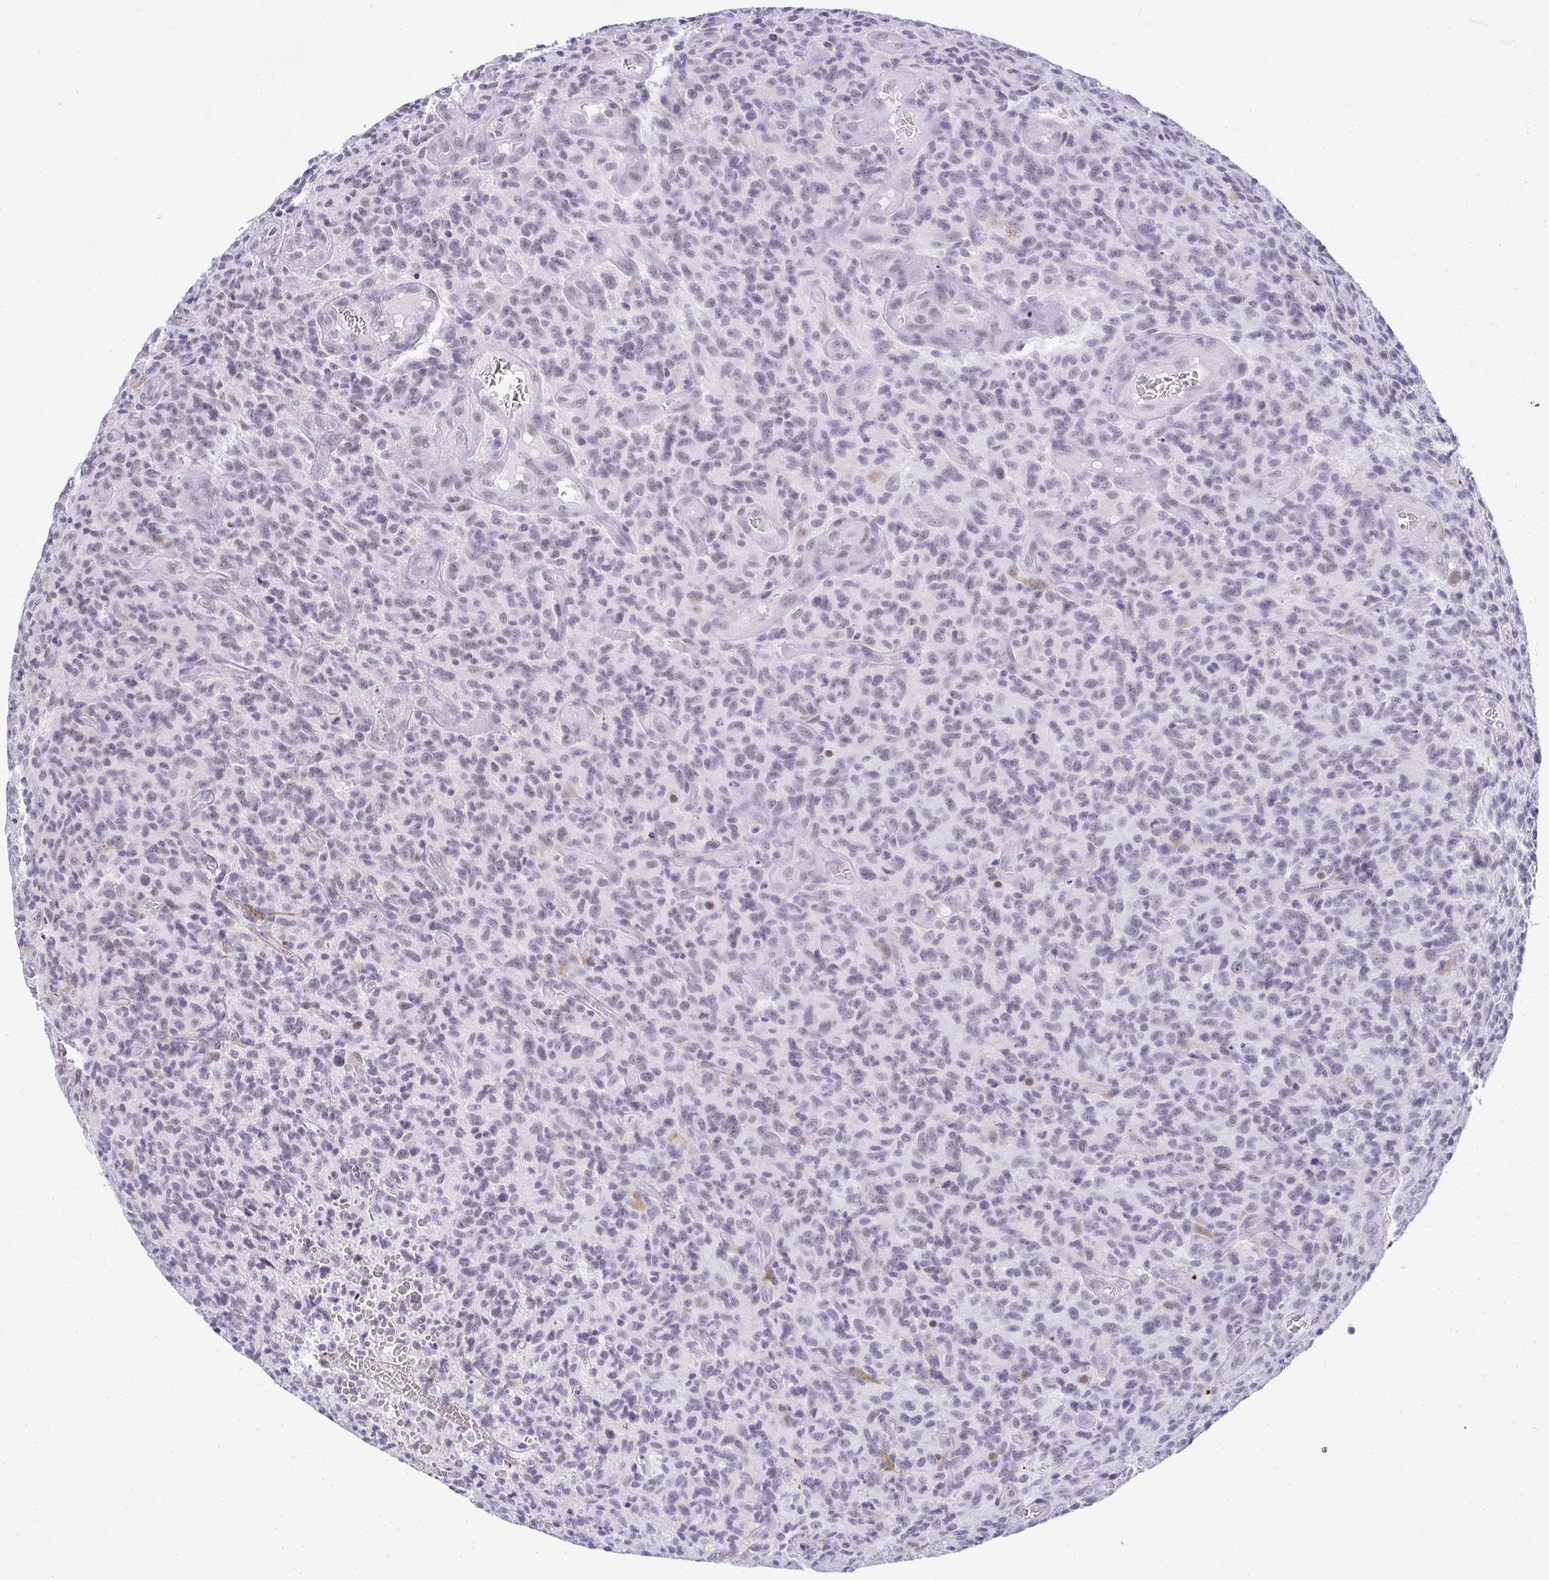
{"staining": {"intensity": "negative", "quantity": "none", "location": "none"}, "tissue": "glioma", "cell_type": "Tumor cells", "image_type": "cancer", "snomed": [{"axis": "morphology", "description": "Glioma, malignant, High grade"}, {"axis": "topography", "description": "Brain"}], "caption": "This is an IHC micrograph of malignant high-grade glioma. There is no staining in tumor cells.", "gene": "PLA2G1B", "patient": {"sex": "male", "age": 76}}